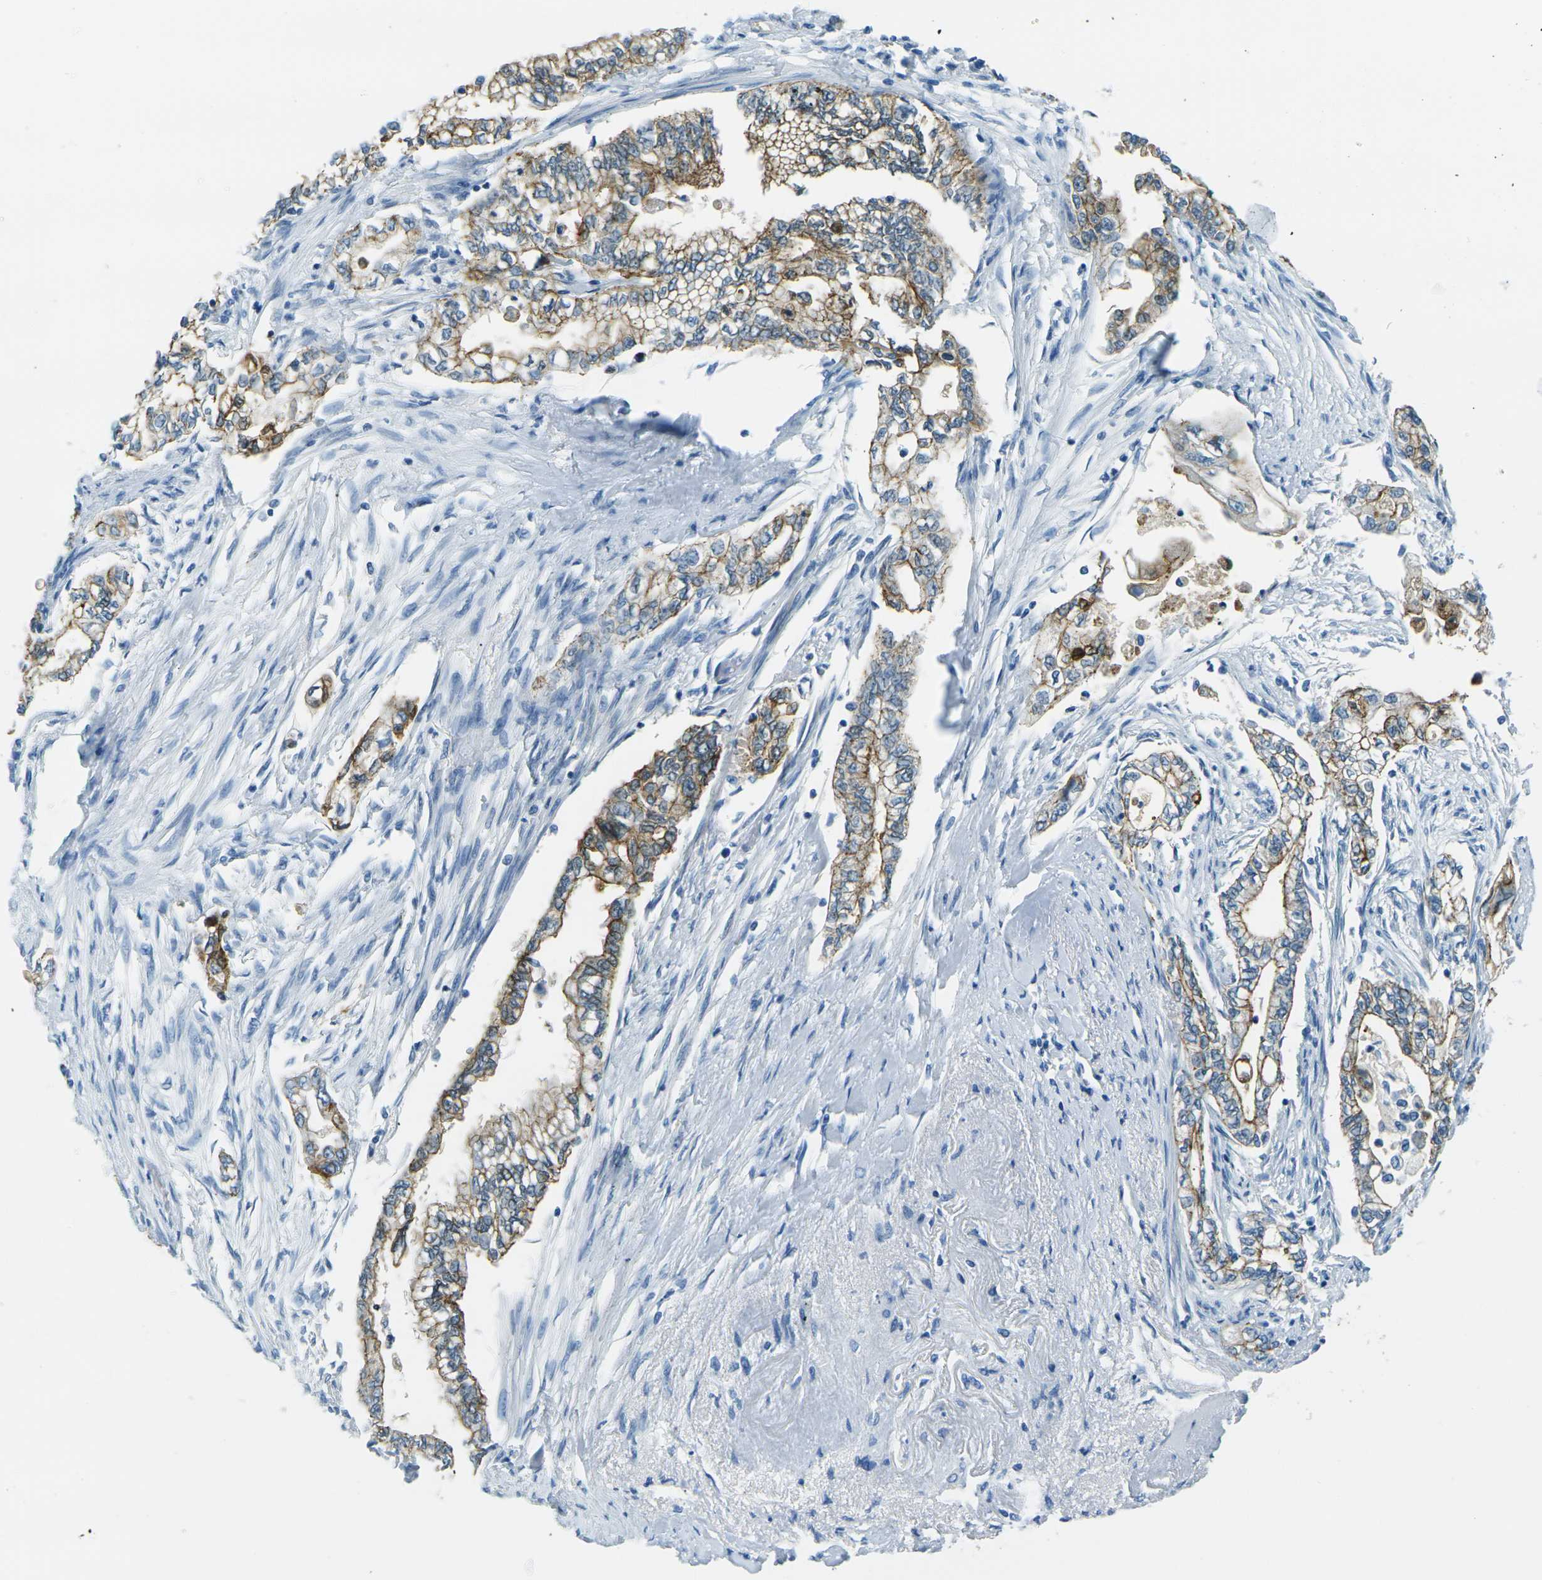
{"staining": {"intensity": "strong", "quantity": "25%-75%", "location": "cytoplasmic/membranous"}, "tissue": "pancreatic cancer", "cell_type": "Tumor cells", "image_type": "cancer", "snomed": [{"axis": "morphology", "description": "Normal tissue, NOS"}, {"axis": "topography", "description": "Pancreas"}], "caption": "Immunohistochemistry image of human pancreatic cancer stained for a protein (brown), which exhibits high levels of strong cytoplasmic/membranous expression in approximately 25%-75% of tumor cells.", "gene": "OCLN", "patient": {"sex": "male", "age": 42}}